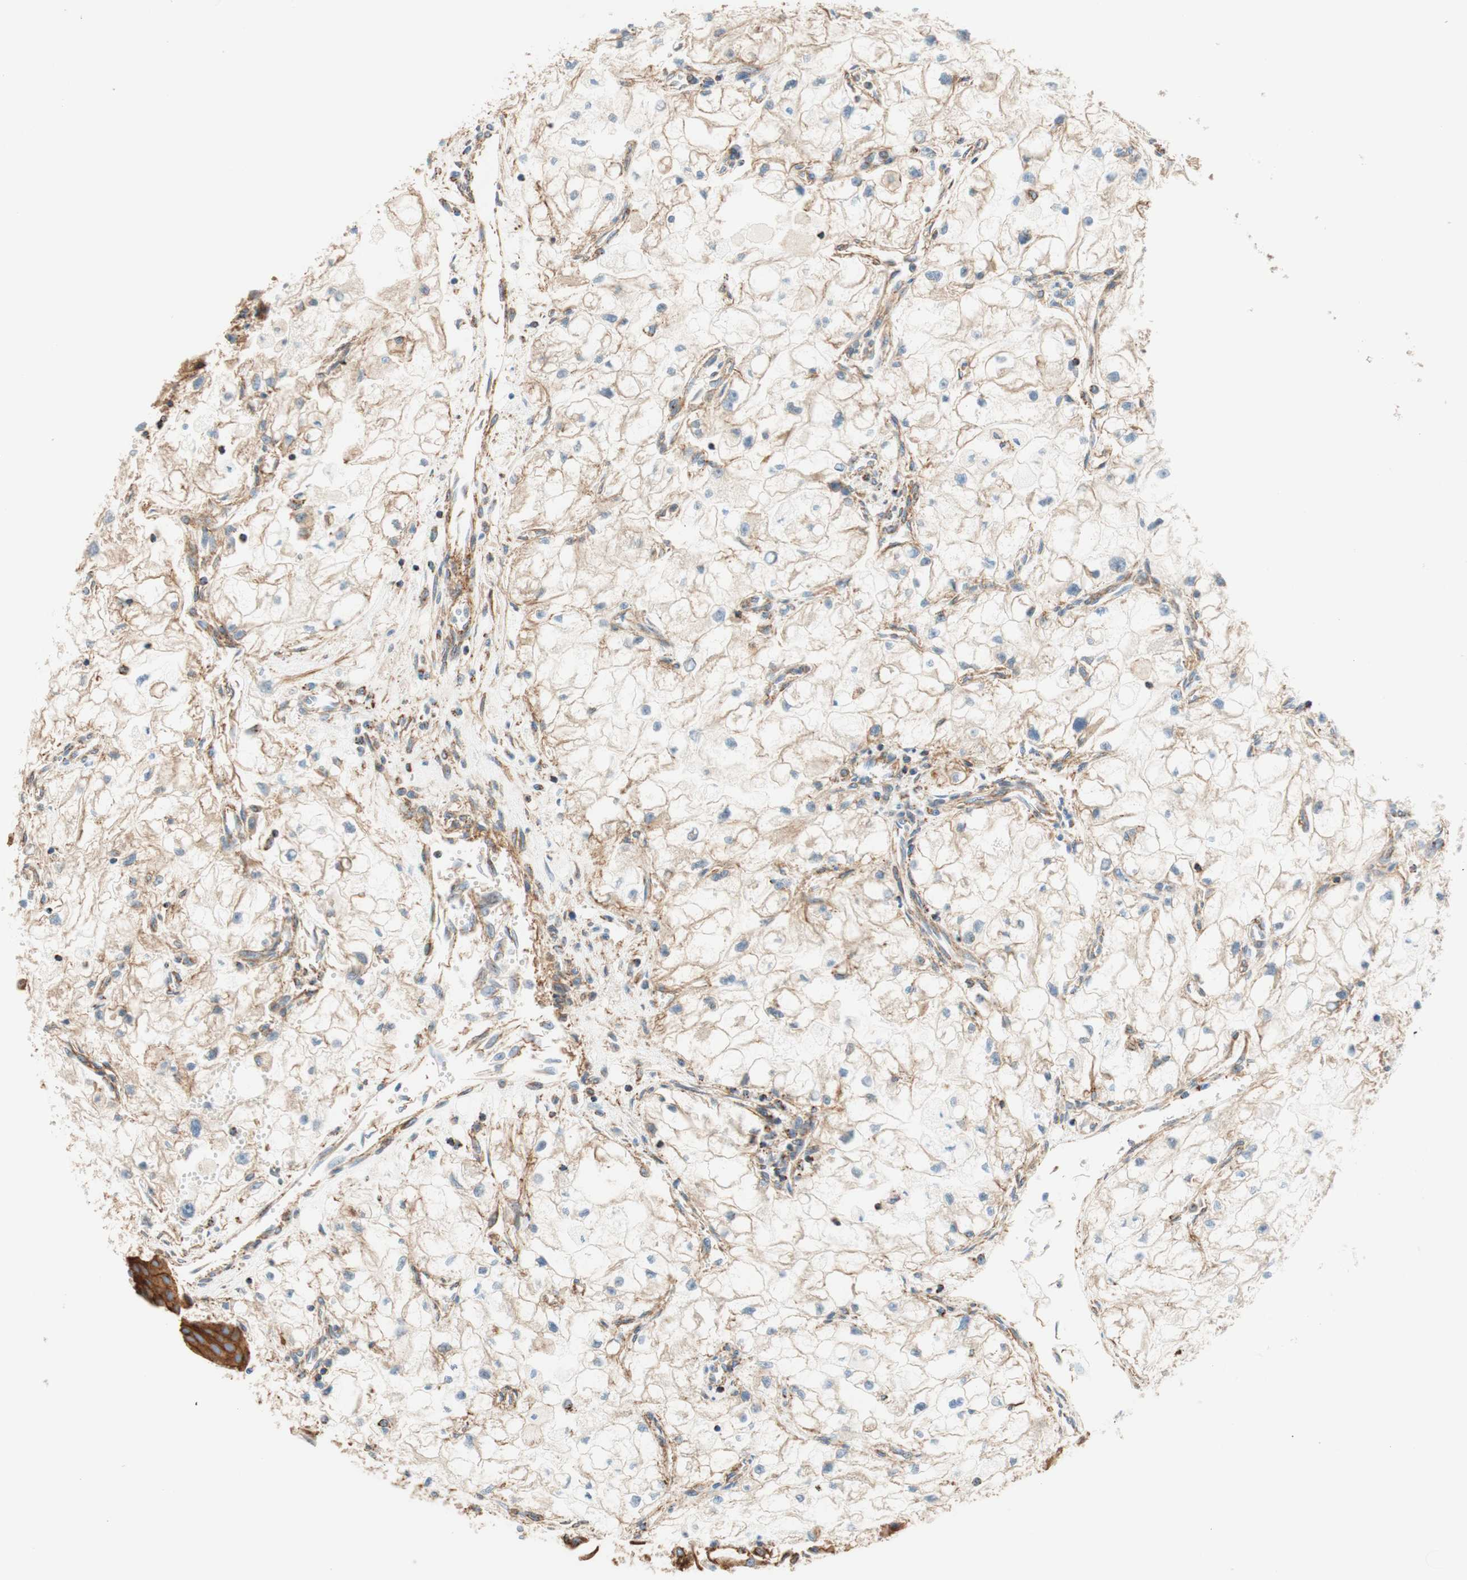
{"staining": {"intensity": "weak", "quantity": "25%-75%", "location": "cytoplasmic/membranous"}, "tissue": "renal cancer", "cell_type": "Tumor cells", "image_type": "cancer", "snomed": [{"axis": "morphology", "description": "Adenocarcinoma, NOS"}, {"axis": "topography", "description": "Kidney"}], "caption": "DAB (3,3'-diaminobenzidine) immunohistochemical staining of renal cancer displays weak cytoplasmic/membranous protein staining in about 25%-75% of tumor cells.", "gene": "VPS26A", "patient": {"sex": "female", "age": 70}}